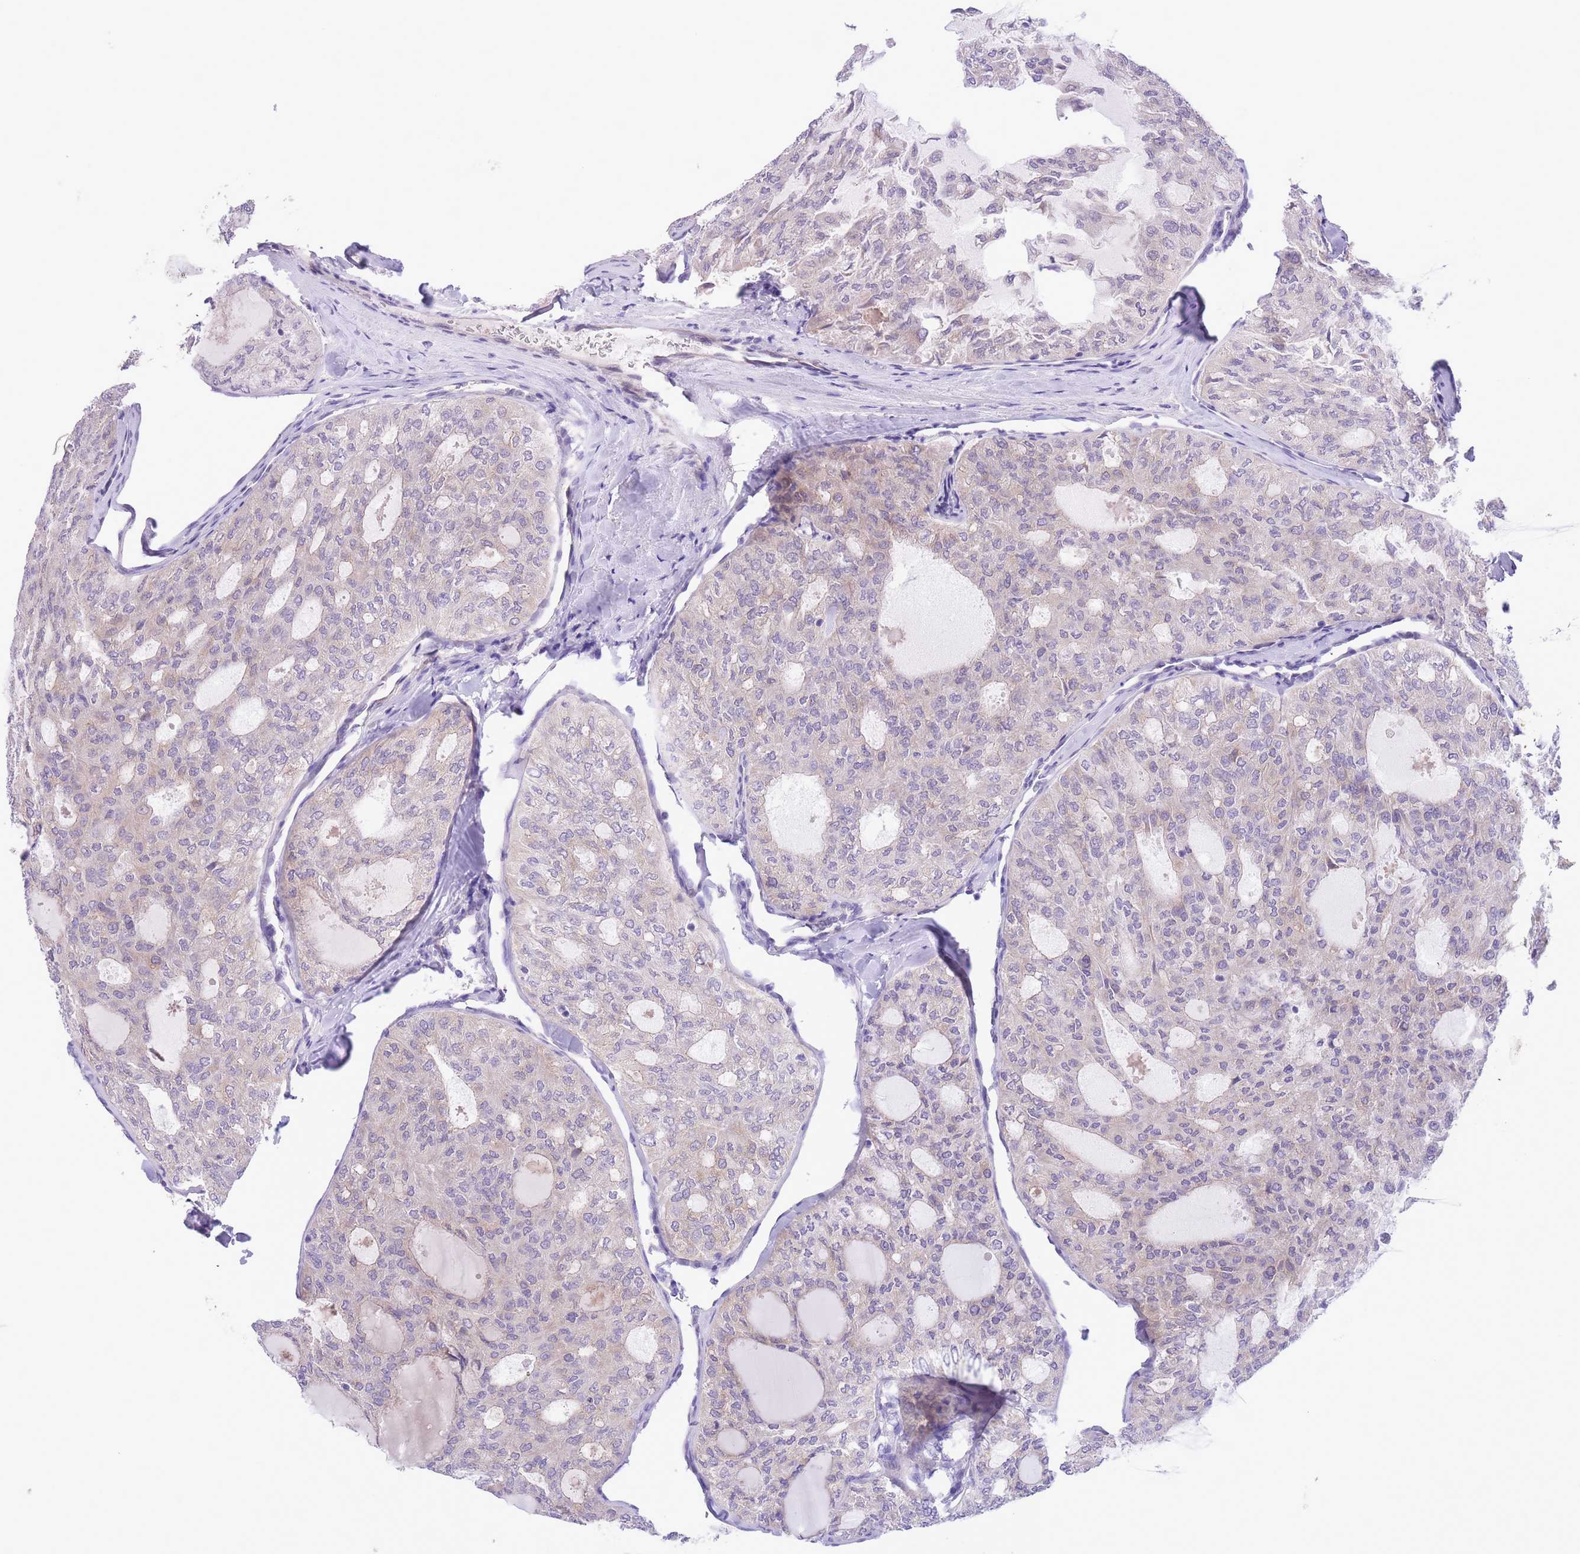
{"staining": {"intensity": "negative", "quantity": "none", "location": "none"}, "tissue": "thyroid cancer", "cell_type": "Tumor cells", "image_type": "cancer", "snomed": [{"axis": "morphology", "description": "Follicular adenoma carcinoma, NOS"}, {"axis": "topography", "description": "Thyroid gland"}], "caption": "This is an immunohistochemistry (IHC) histopathology image of human follicular adenoma carcinoma (thyroid). There is no positivity in tumor cells.", "gene": "WWOX", "patient": {"sex": "male", "age": 75}}